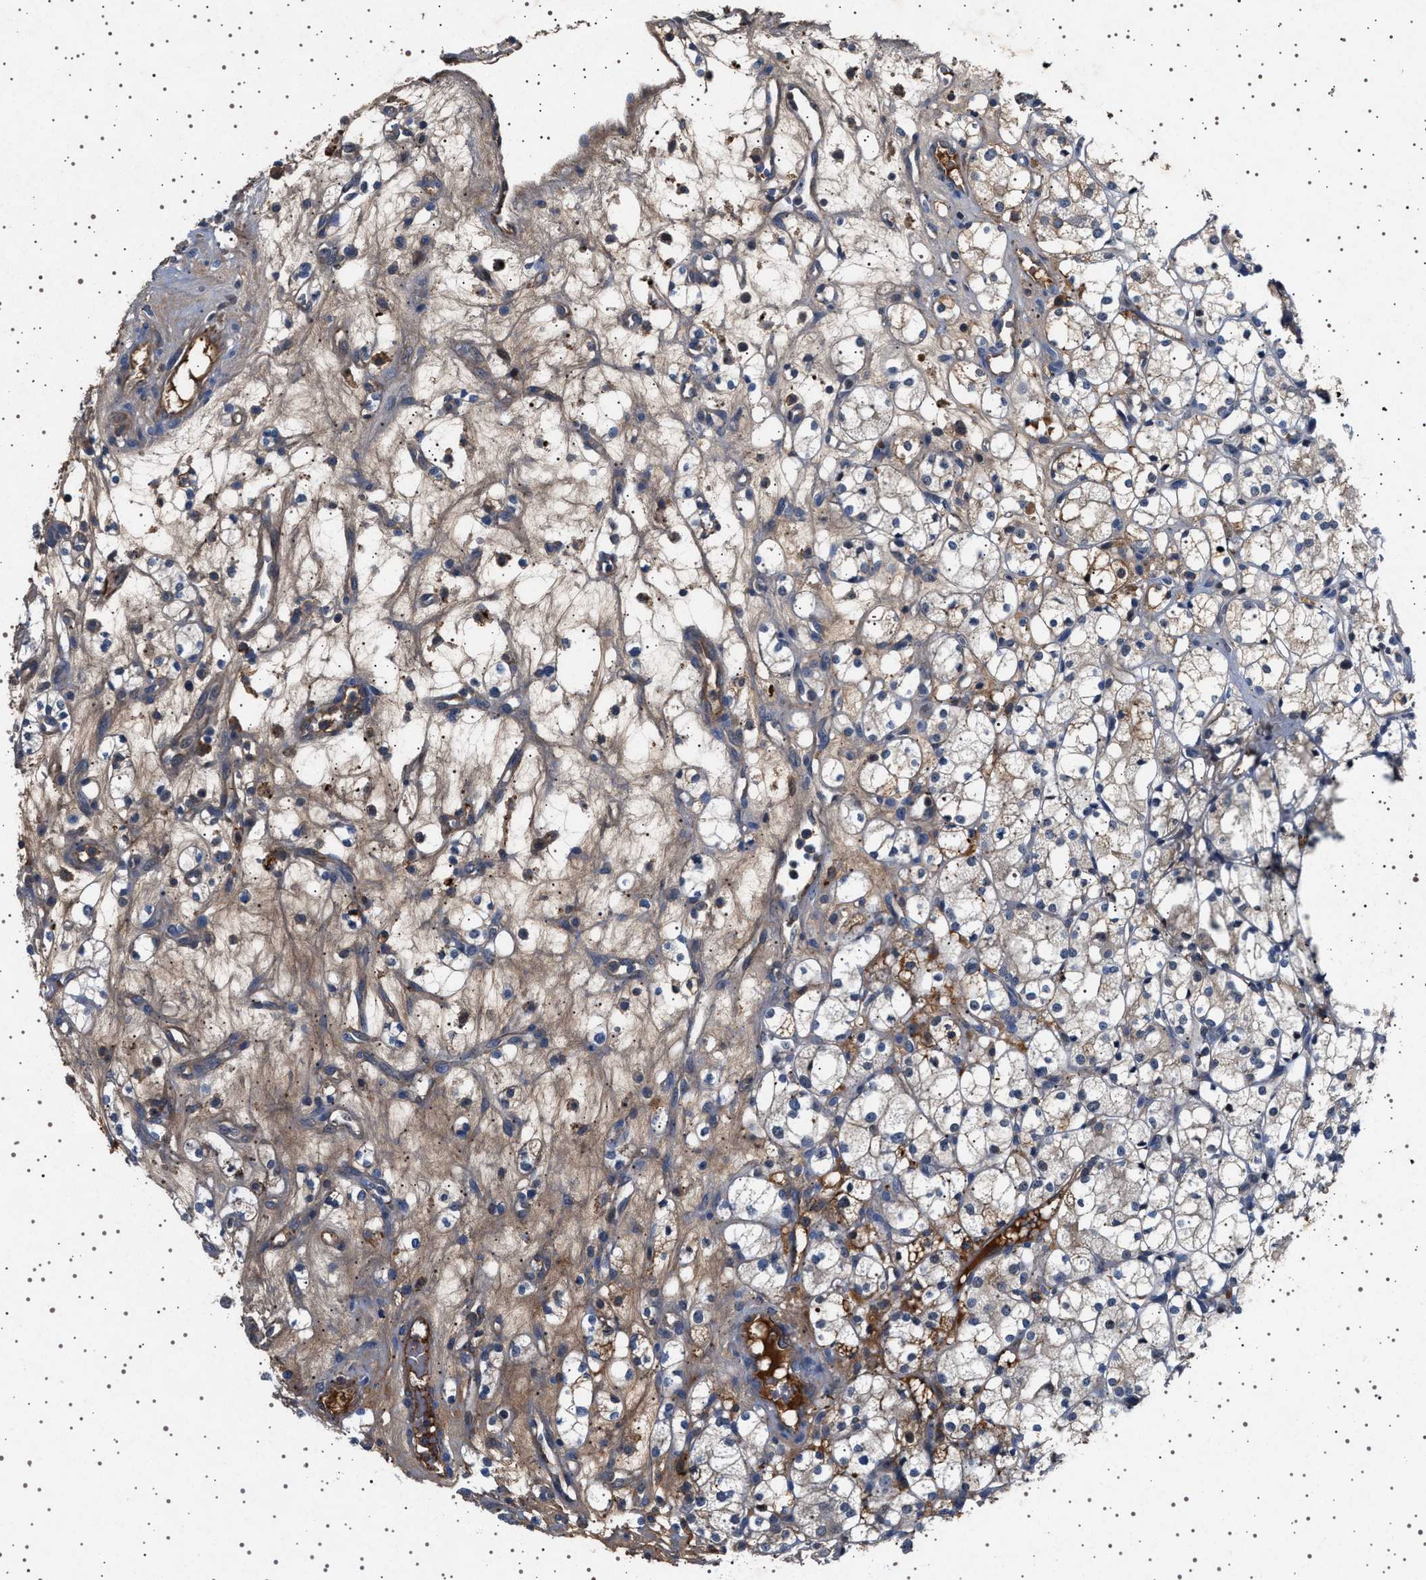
{"staining": {"intensity": "negative", "quantity": "none", "location": "none"}, "tissue": "renal cancer", "cell_type": "Tumor cells", "image_type": "cancer", "snomed": [{"axis": "morphology", "description": "Adenocarcinoma, NOS"}, {"axis": "topography", "description": "Kidney"}], "caption": "Image shows no protein expression in tumor cells of renal cancer (adenocarcinoma) tissue.", "gene": "FICD", "patient": {"sex": "male", "age": 77}}